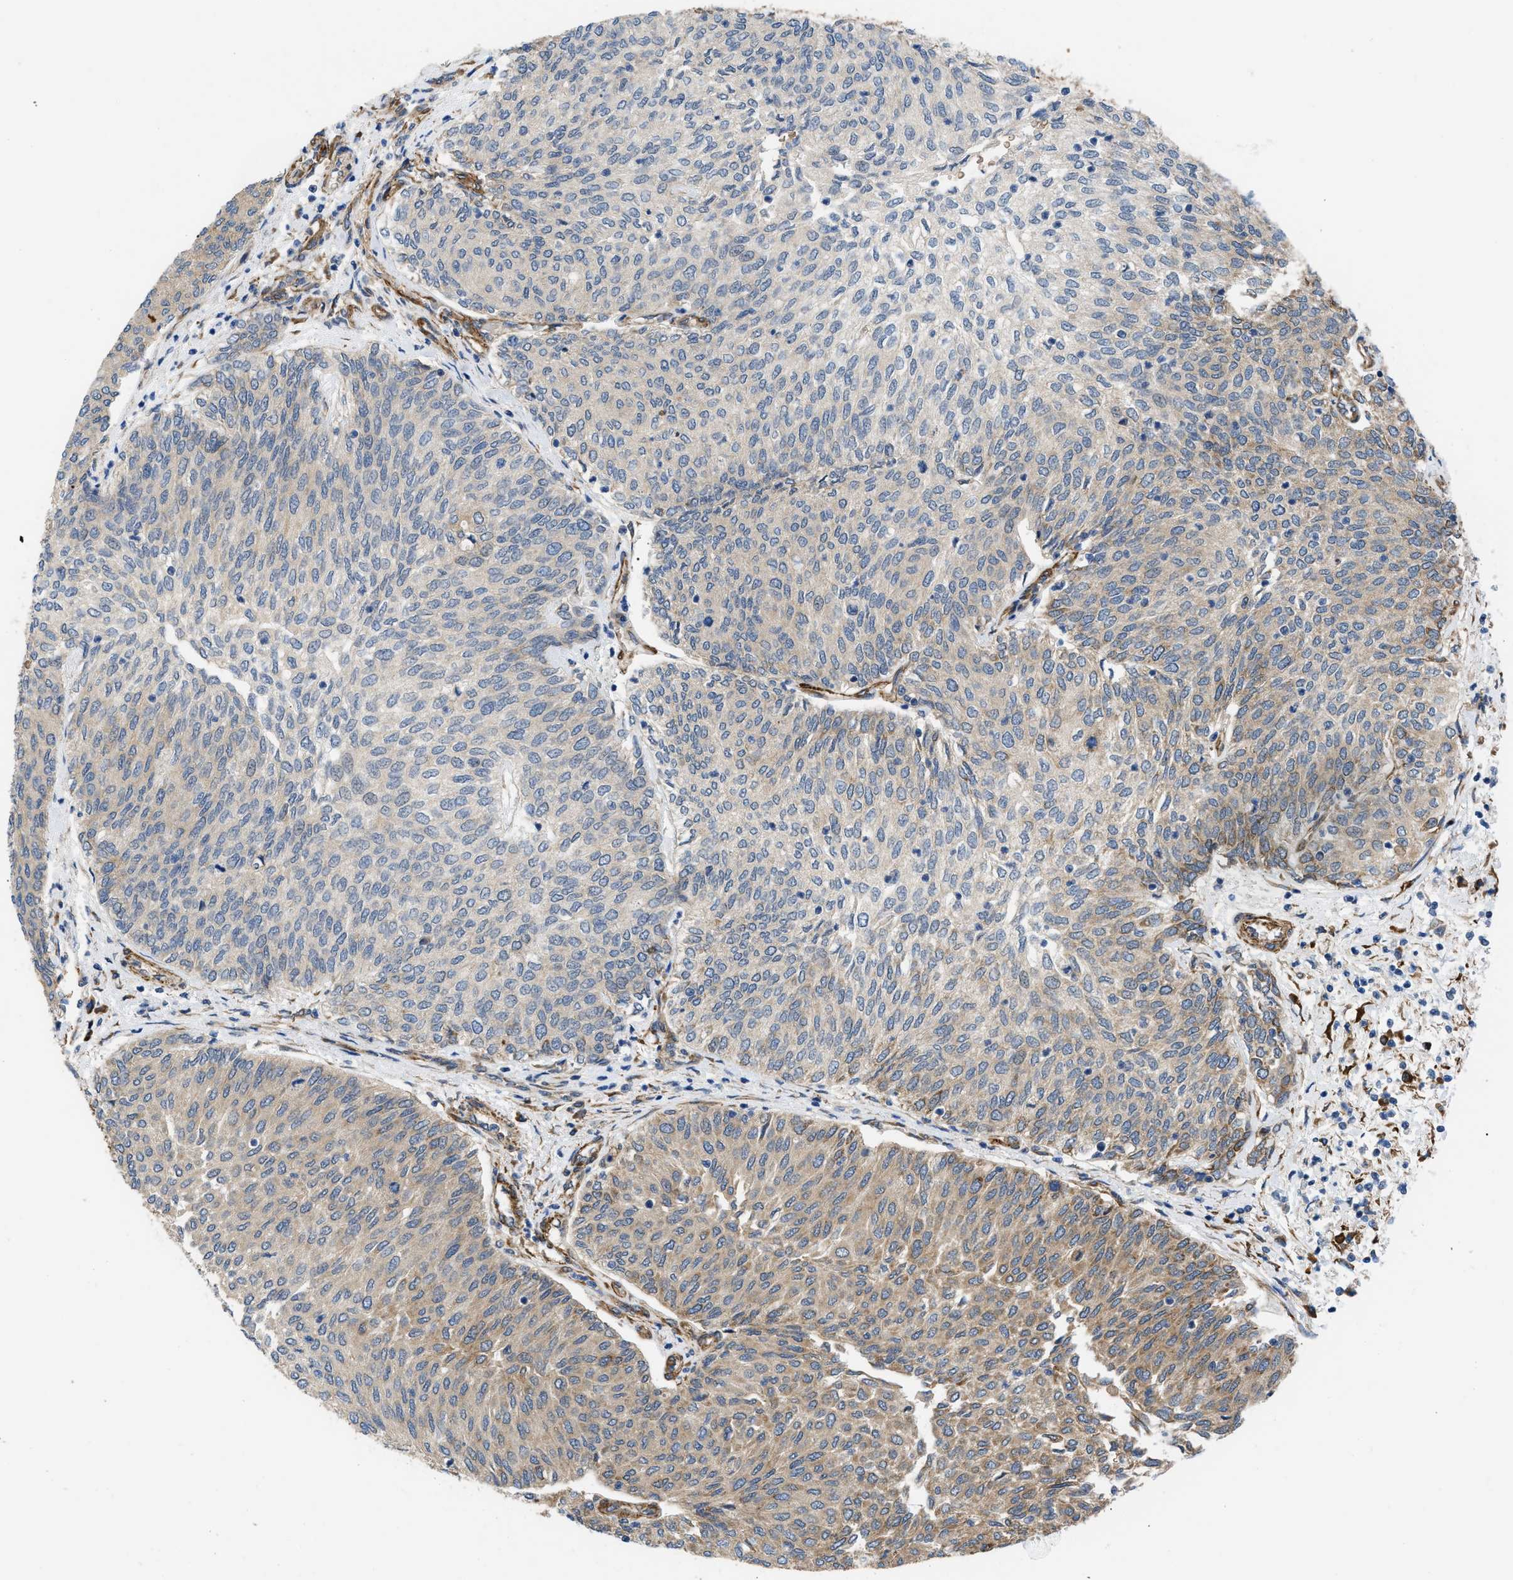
{"staining": {"intensity": "moderate", "quantity": "<25%", "location": "cytoplasmic/membranous"}, "tissue": "urothelial cancer", "cell_type": "Tumor cells", "image_type": "cancer", "snomed": [{"axis": "morphology", "description": "Urothelial carcinoma, Low grade"}, {"axis": "topography", "description": "Urinary bladder"}], "caption": "Immunohistochemical staining of urothelial carcinoma (low-grade) shows low levels of moderate cytoplasmic/membranous protein expression in approximately <25% of tumor cells. Using DAB (3,3'-diaminobenzidine) (brown) and hematoxylin (blue) stains, captured at high magnification using brightfield microscopy.", "gene": "MYO10", "patient": {"sex": "female", "age": 79}}